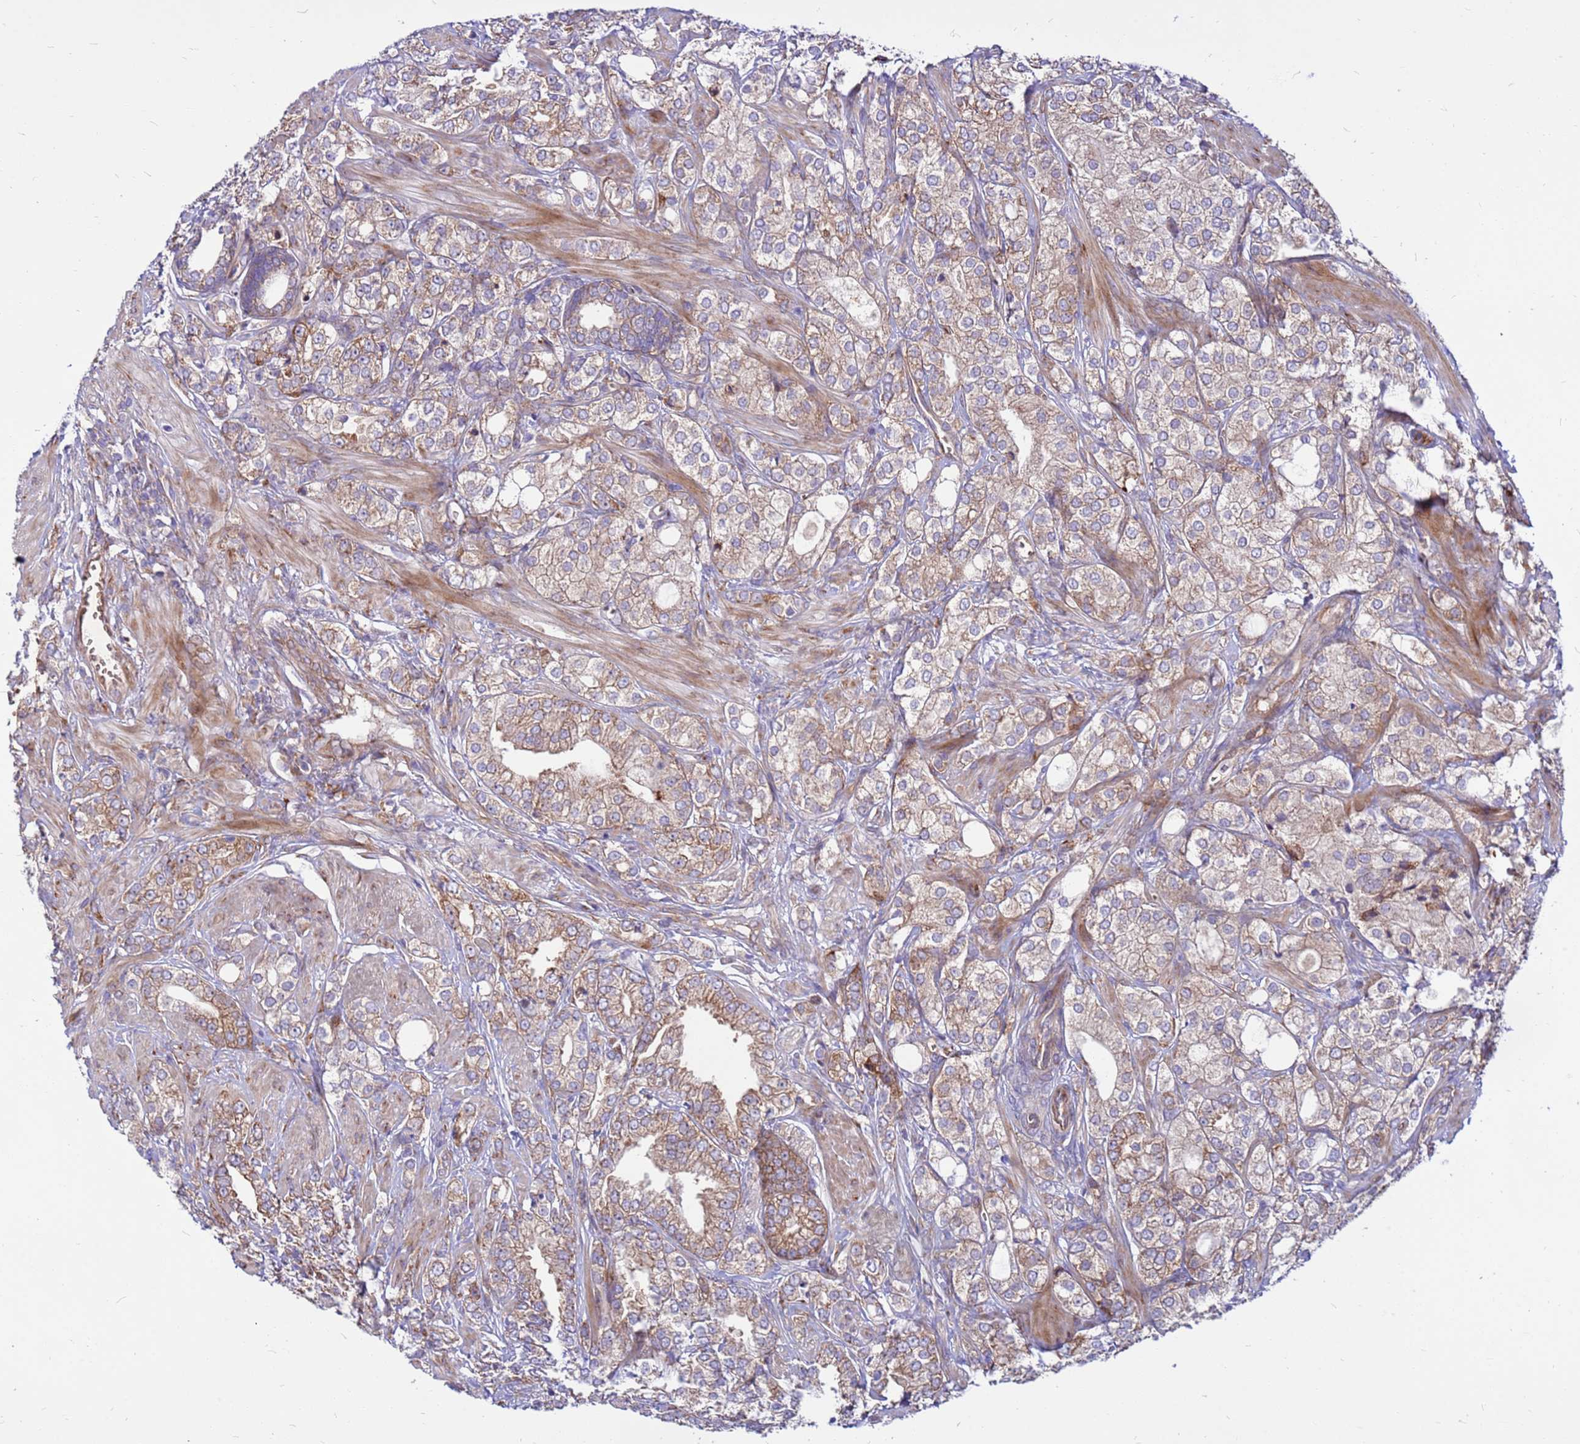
{"staining": {"intensity": "moderate", "quantity": "<25%", "location": "cytoplasmic/membranous"}, "tissue": "prostate cancer", "cell_type": "Tumor cells", "image_type": "cancer", "snomed": [{"axis": "morphology", "description": "Adenocarcinoma, High grade"}, {"axis": "topography", "description": "Prostate"}], "caption": "A high-resolution micrograph shows IHC staining of prostate adenocarcinoma (high-grade), which reveals moderate cytoplasmic/membranous expression in about <25% of tumor cells.", "gene": "ZNF669", "patient": {"sex": "male", "age": 50}}